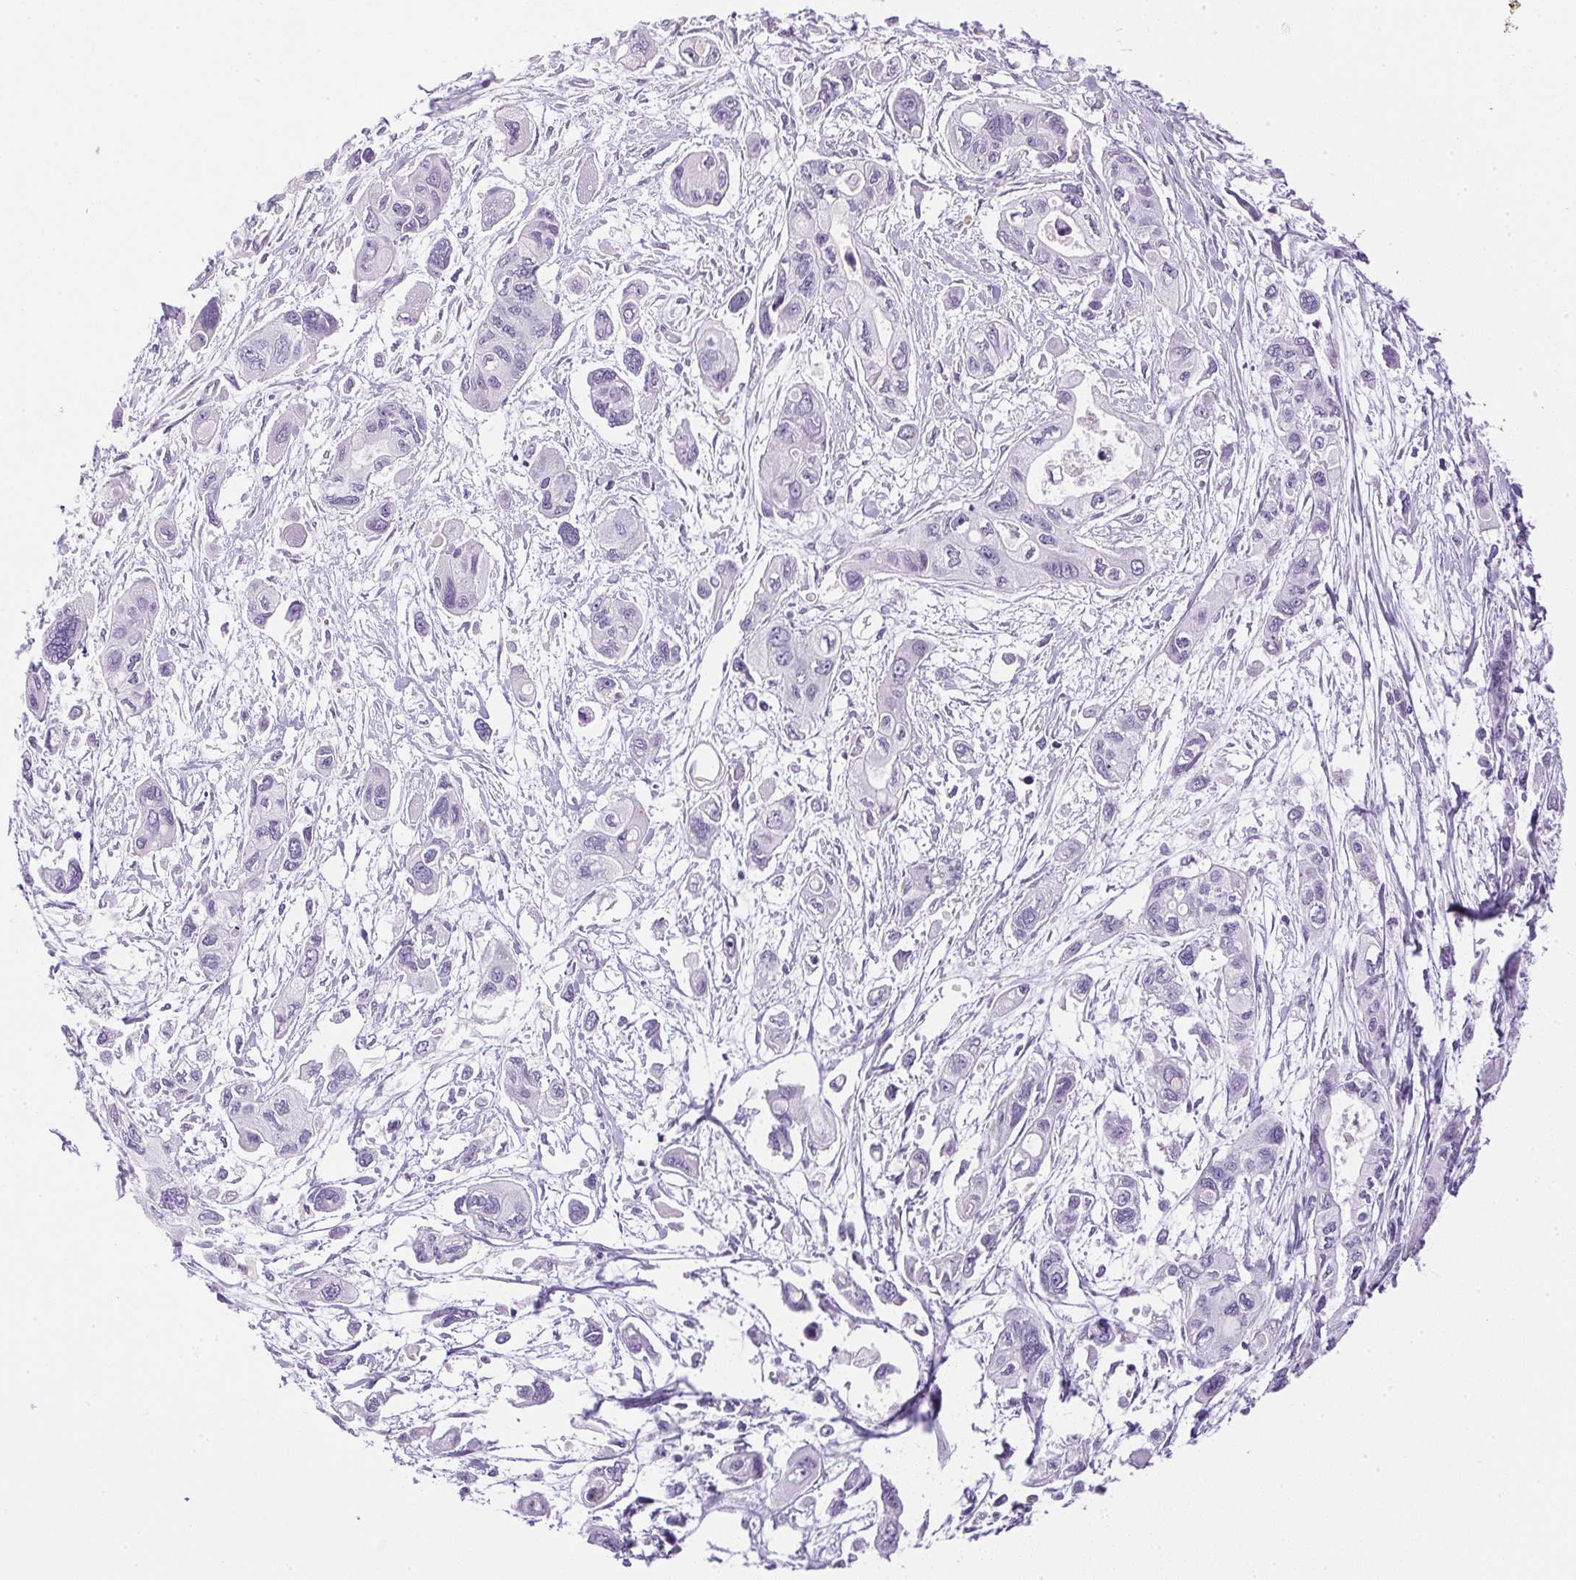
{"staining": {"intensity": "negative", "quantity": "none", "location": "none"}, "tissue": "pancreatic cancer", "cell_type": "Tumor cells", "image_type": "cancer", "snomed": [{"axis": "morphology", "description": "Adenocarcinoma, NOS"}, {"axis": "topography", "description": "Pancreas"}], "caption": "Protein analysis of pancreatic adenocarcinoma displays no significant staining in tumor cells. Brightfield microscopy of immunohistochemistry stained with DAB (3,3'-diaminobenzidine) (brown) and hematoxylin (blue), captured at high magnification.", "gene": "ATP6V1G3", "patient": {"sex": "female", "age": 47}}